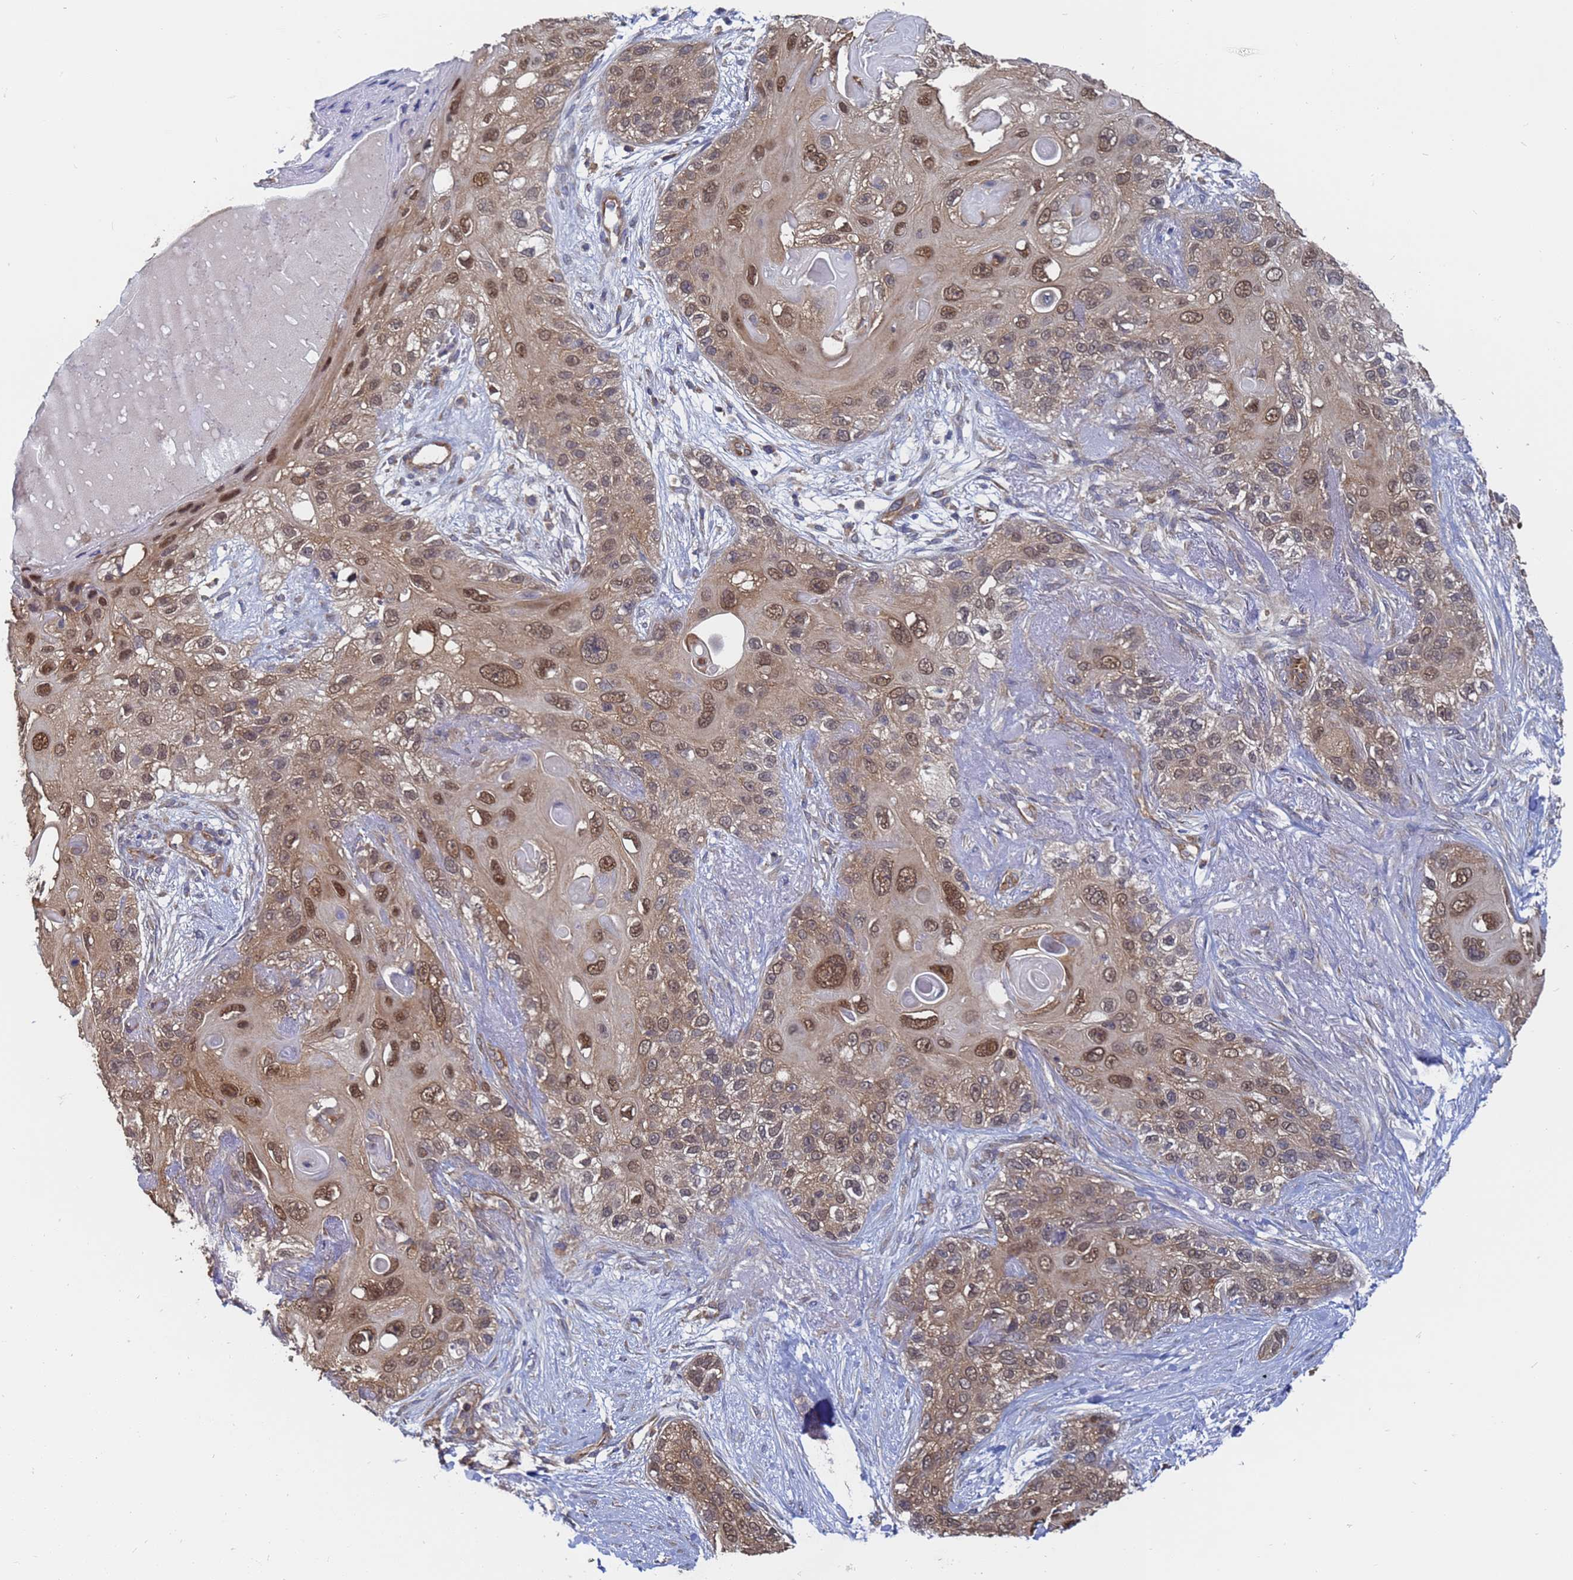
{"staining": {"intensity": "moderate", "quantity": ">75%", "location": "cytoplasmic/membranous,nuclear"}, "tissue": "skin cancer", "cell_type": "Tumor cells", "image_type": "cancer", "snomed": [{"axis": "morphology", "description": "Normal tissue, NOS"}, {"axis": "morphology", "description": "Squamous cell carcinoma, NOS"}, {"axis": "topography", "description": "Skin"}], "caption": "Human skin cancer stained with a protein marker exhibits moderate staining in tumor cells.", "gene": "ALS2CL", "patient": {"sex": "male", "age": 72}}